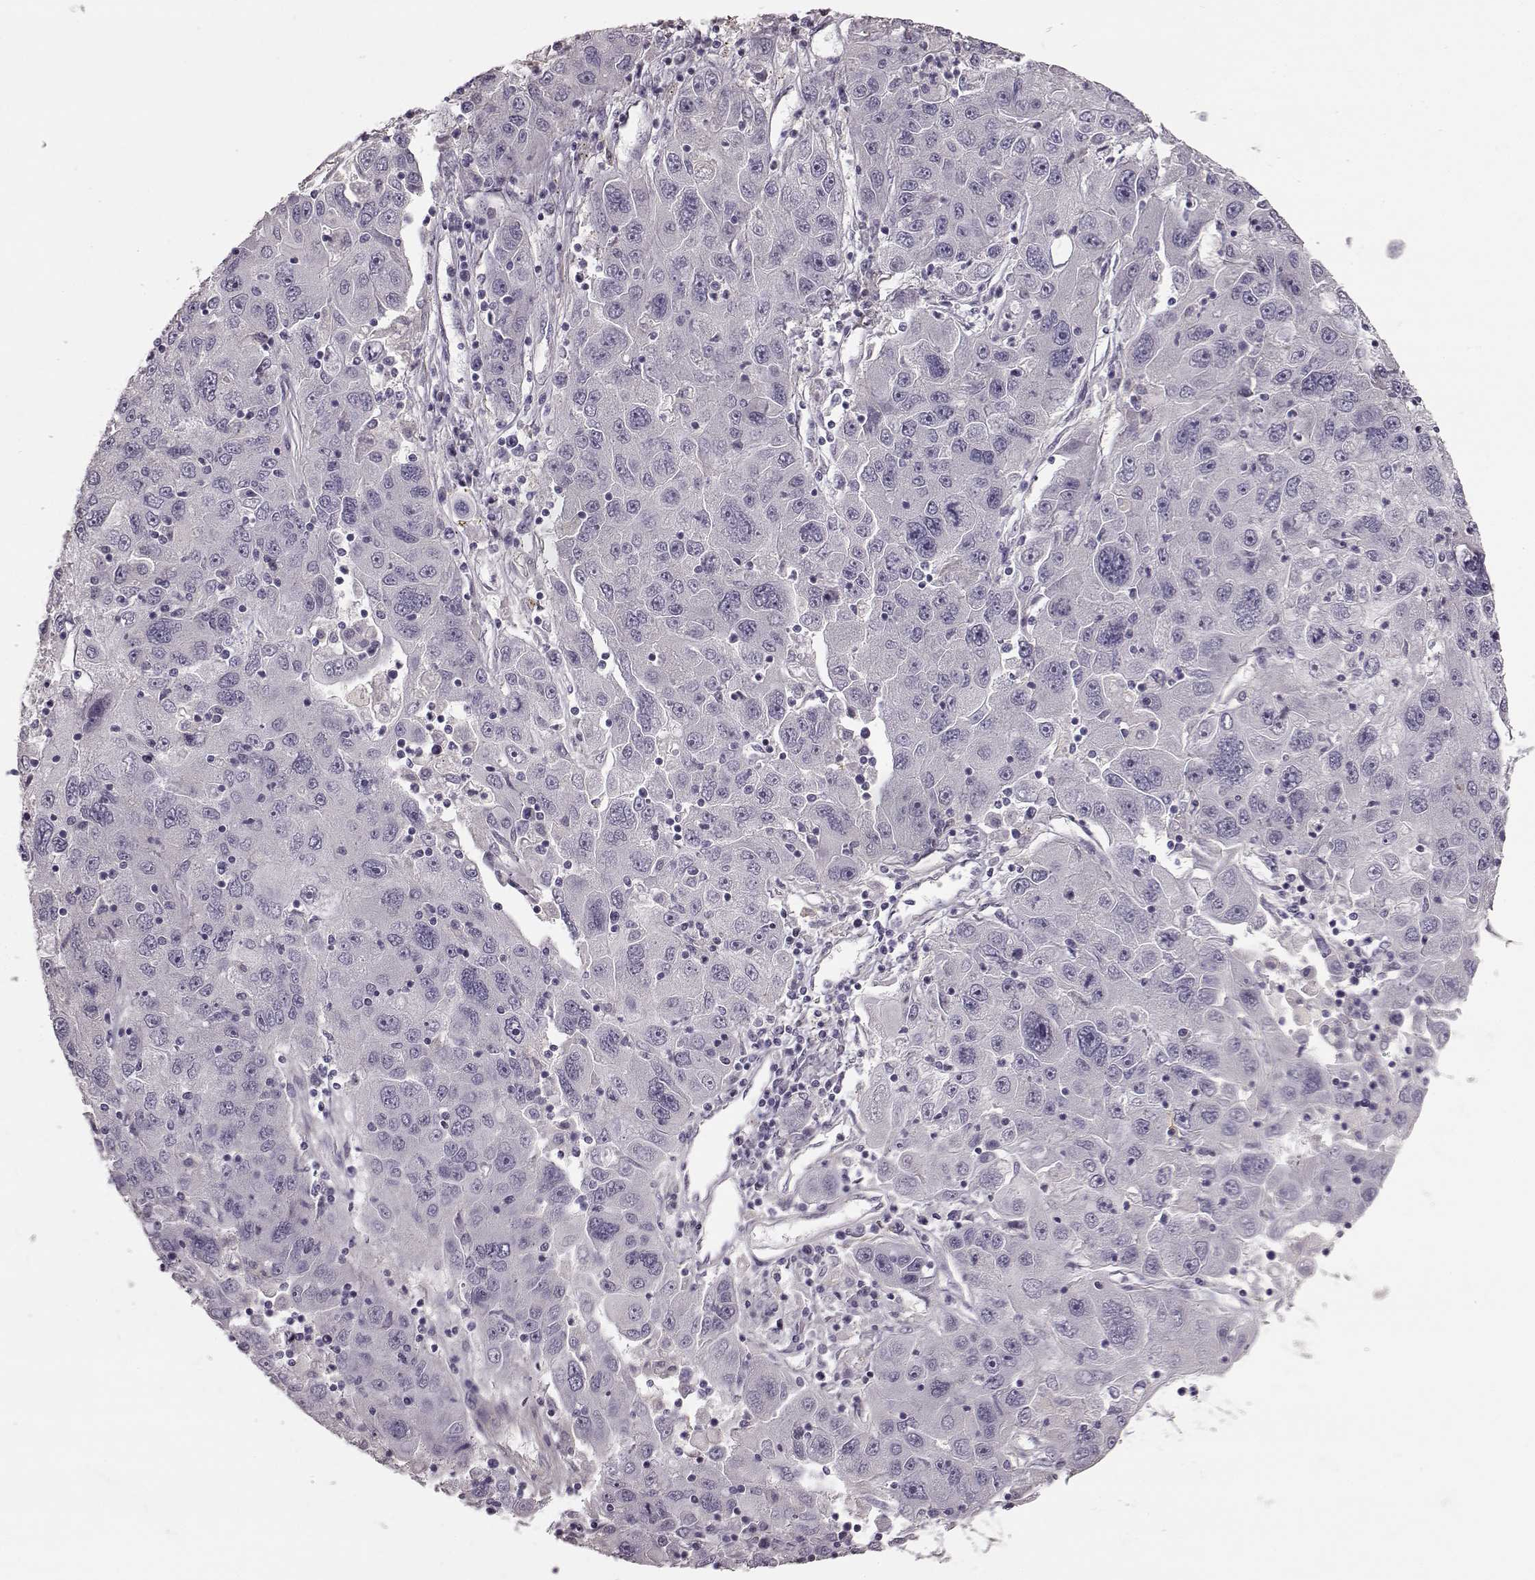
{"staining": {"intensity": "negative", "quantity": "none", "location": "none"}, "tissue": "stomach cancer", "cell_type": "Tumor cells", "image_type": "cancer", "snomed": [{"axis": "morphology", "description": "Adenocarcinoma, NOS"}, {"axis": "topography", "description": "Stomach"}], "caption": "An image of stomach cancer (adenocarcinoma) stained for a protein displays no brown staining in tumor cells. (DAB immunohistochemistry (IHC) with hematoxylin counter stain).", "gene": "GPR50", "patient": {"sex": "male", "age": 56}}